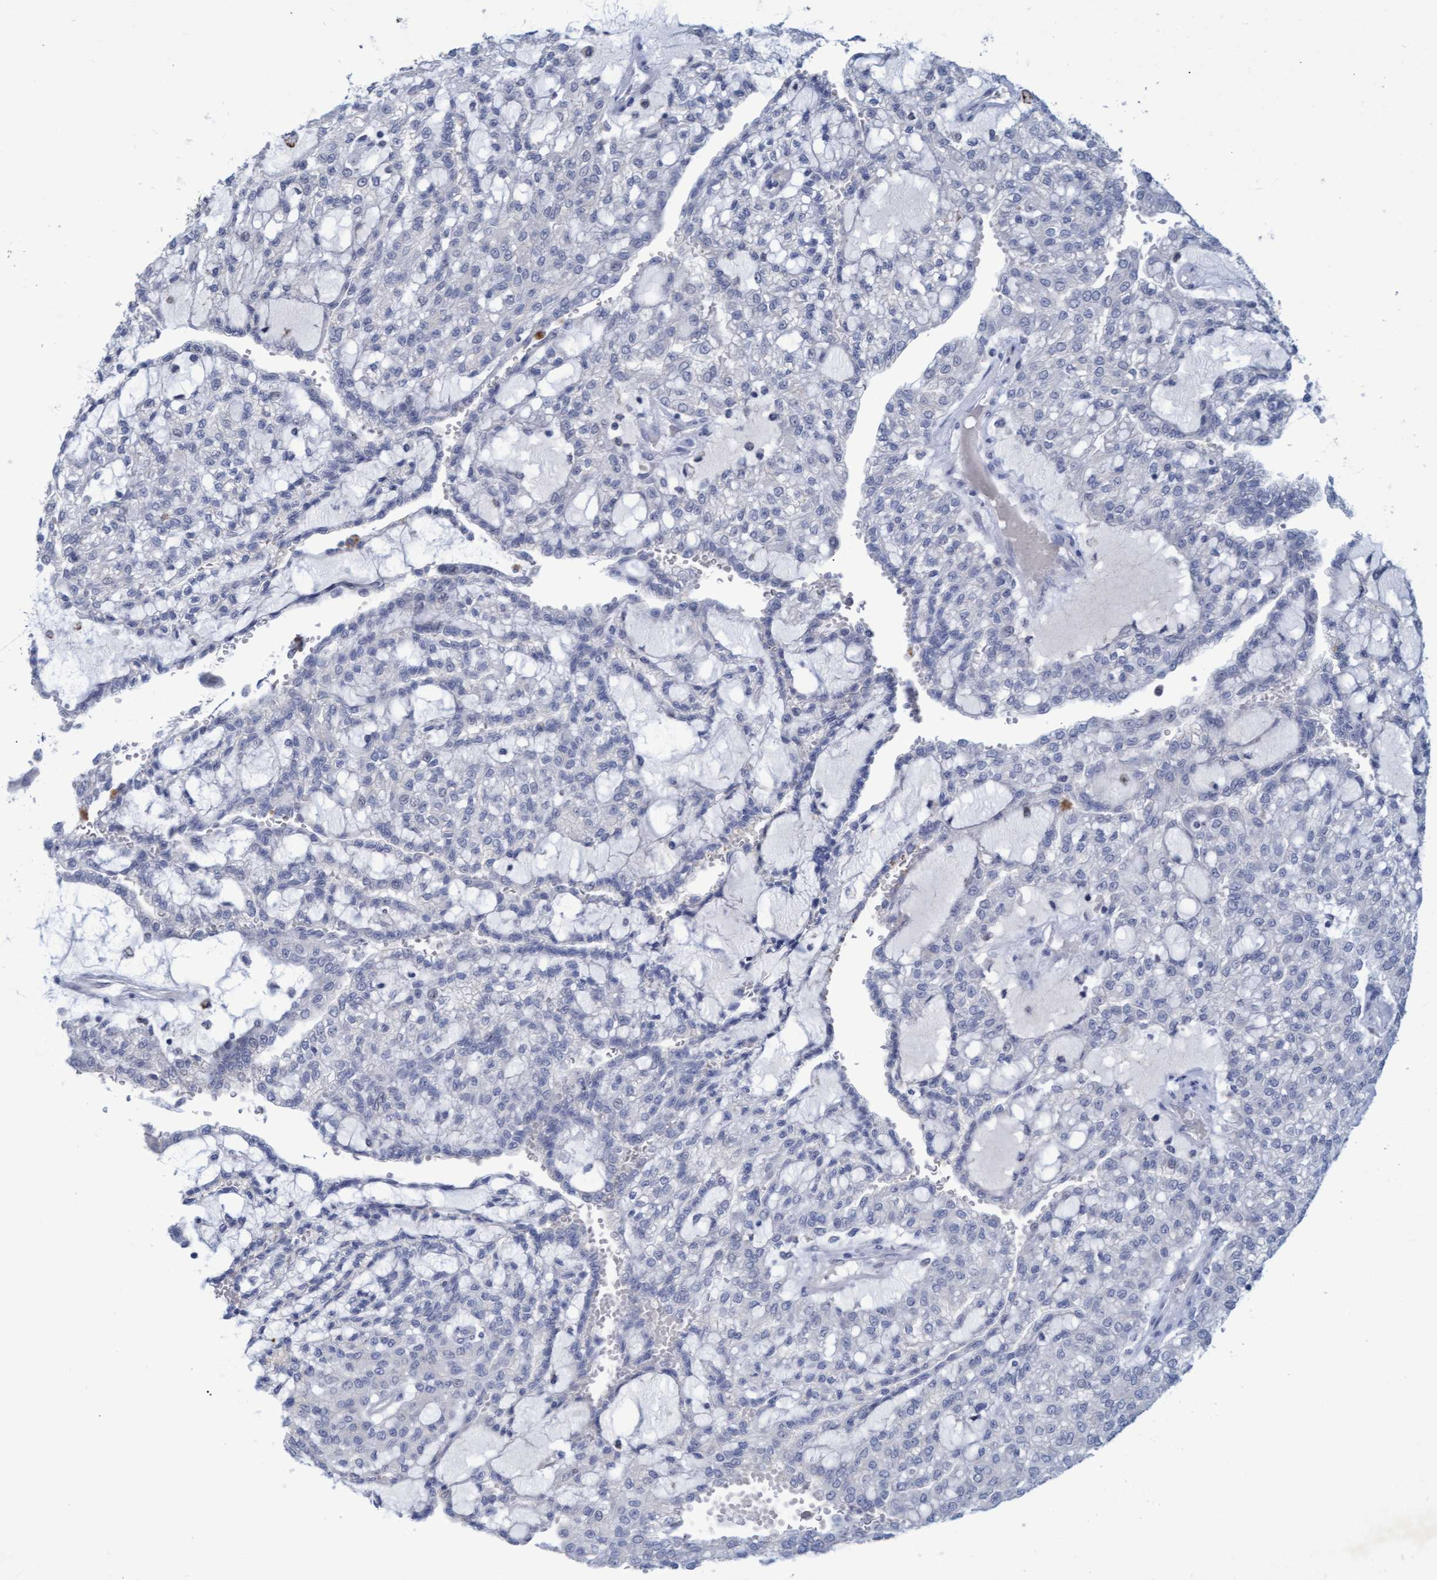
{"staining": {"intensity": "negative", "quantity": "none", "location": "none"}, "tissue": "renal cancer", "cell_type": "Tumor cells", "image_type": "cancer", "snomed": [{"axis": "morphology", "description": "Adenocarcinoma, NOS"}, {"axis": "topography", "description": "Kidney"}], "caption": "Immunohistochemical staining of human renal cancer displays no significant staining in tumor cells.", "gene": "PROCA1", "patient": {"sex": "male", "age": 63}}